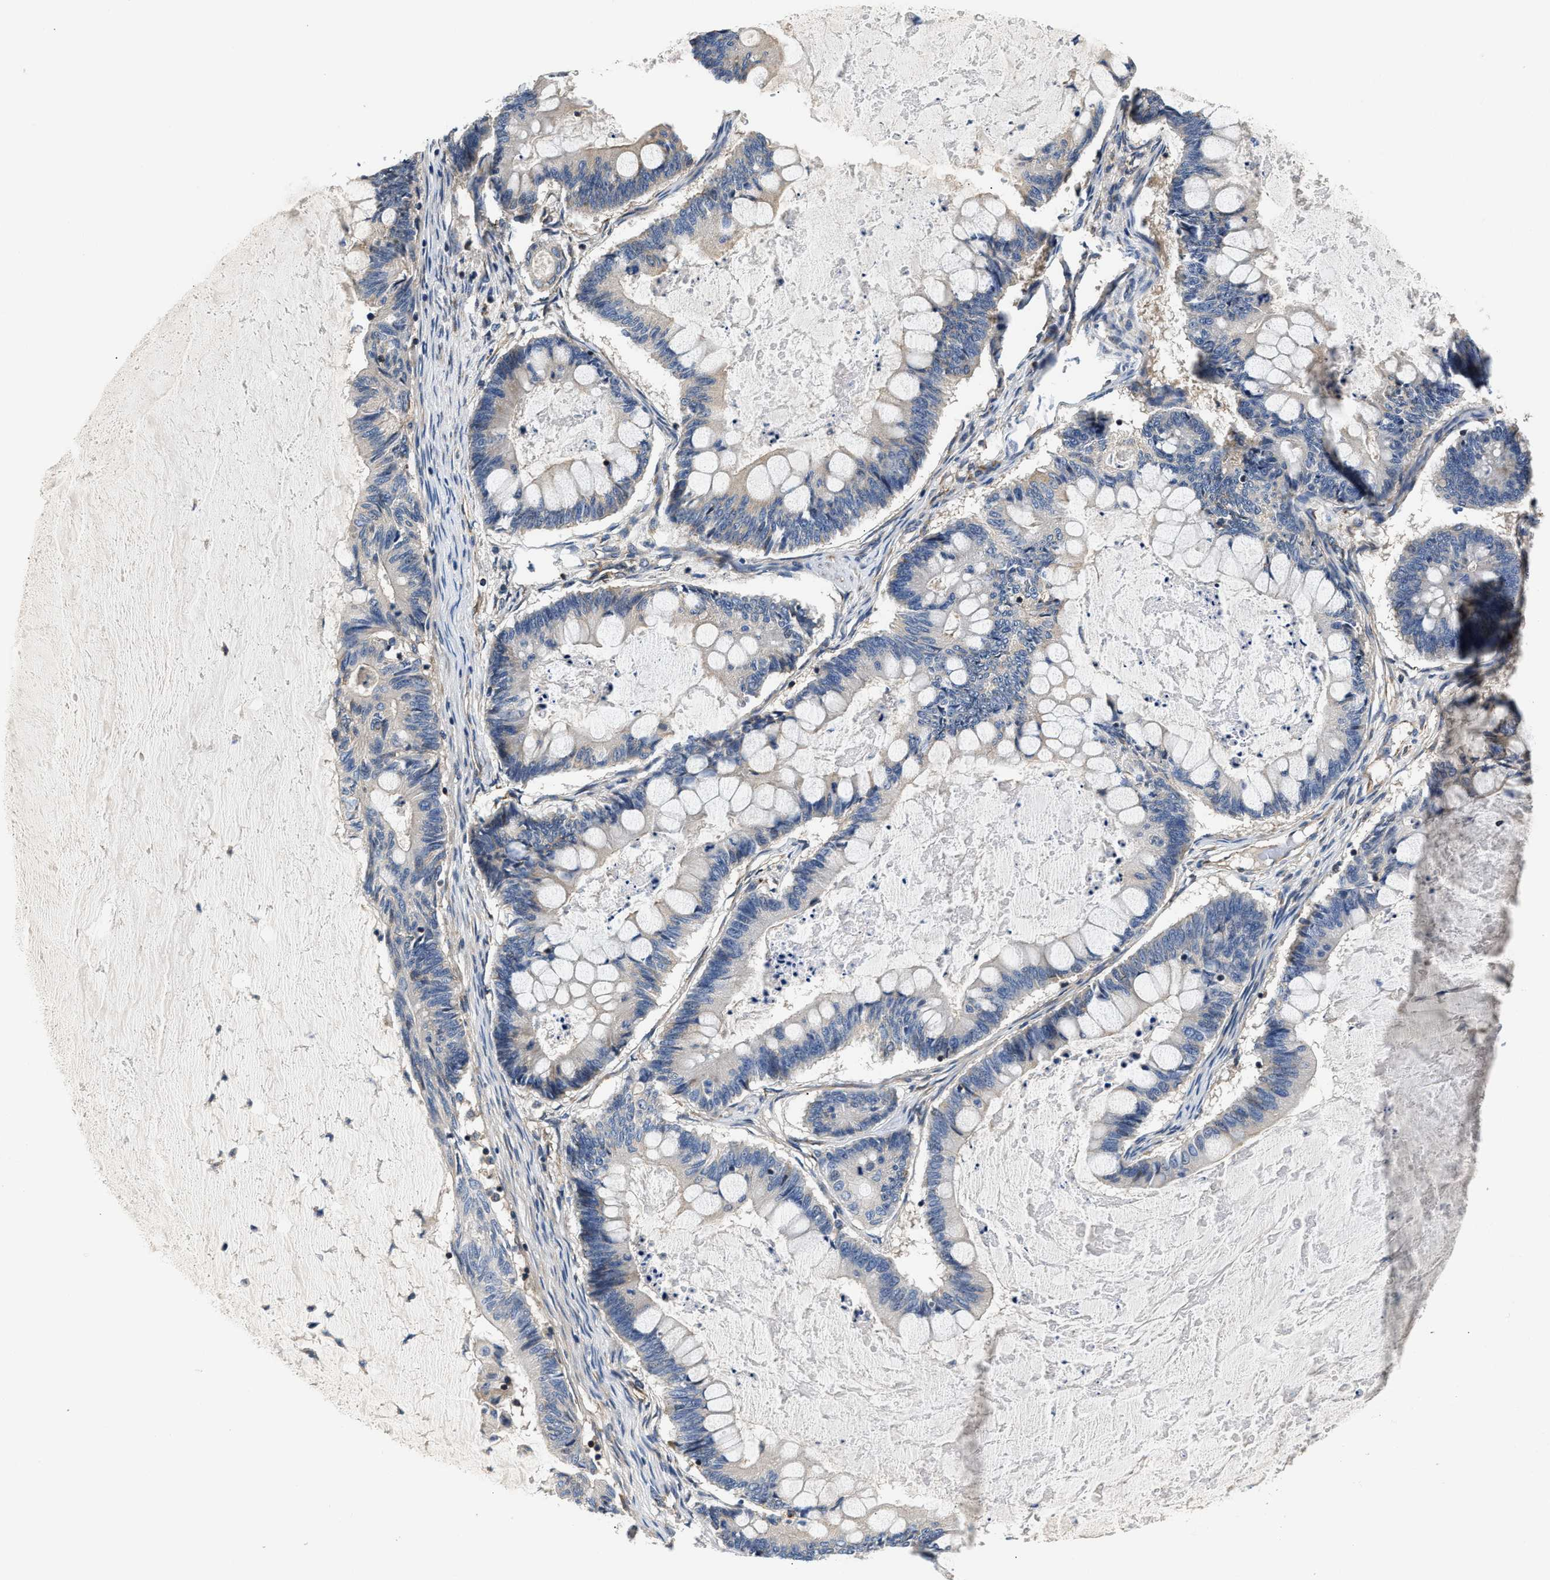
{"staining": {"intensity": "negative", "quantity": "none", "location": "none"}, "tissue": "ovarian cancer", "cell_type": "Tumor cells", "image_type": "cancer", "snomed": [{"axis": "morphology", "description": "Cystadenocarcinoma, mucinous, NOS"}, {"axis": "topography", "description": "Ovary"}], "caption": "Immunohistochemistry micrograph of neoplastic tissue: mucinous cystadenocarcinoma (ovarian) stained with DAB (3,3'-diaminobenzidine) exhibits no significant protein expression in tumor cells.", "gene": "TEX2", "patient": {"sex": "female", "age": 61}}